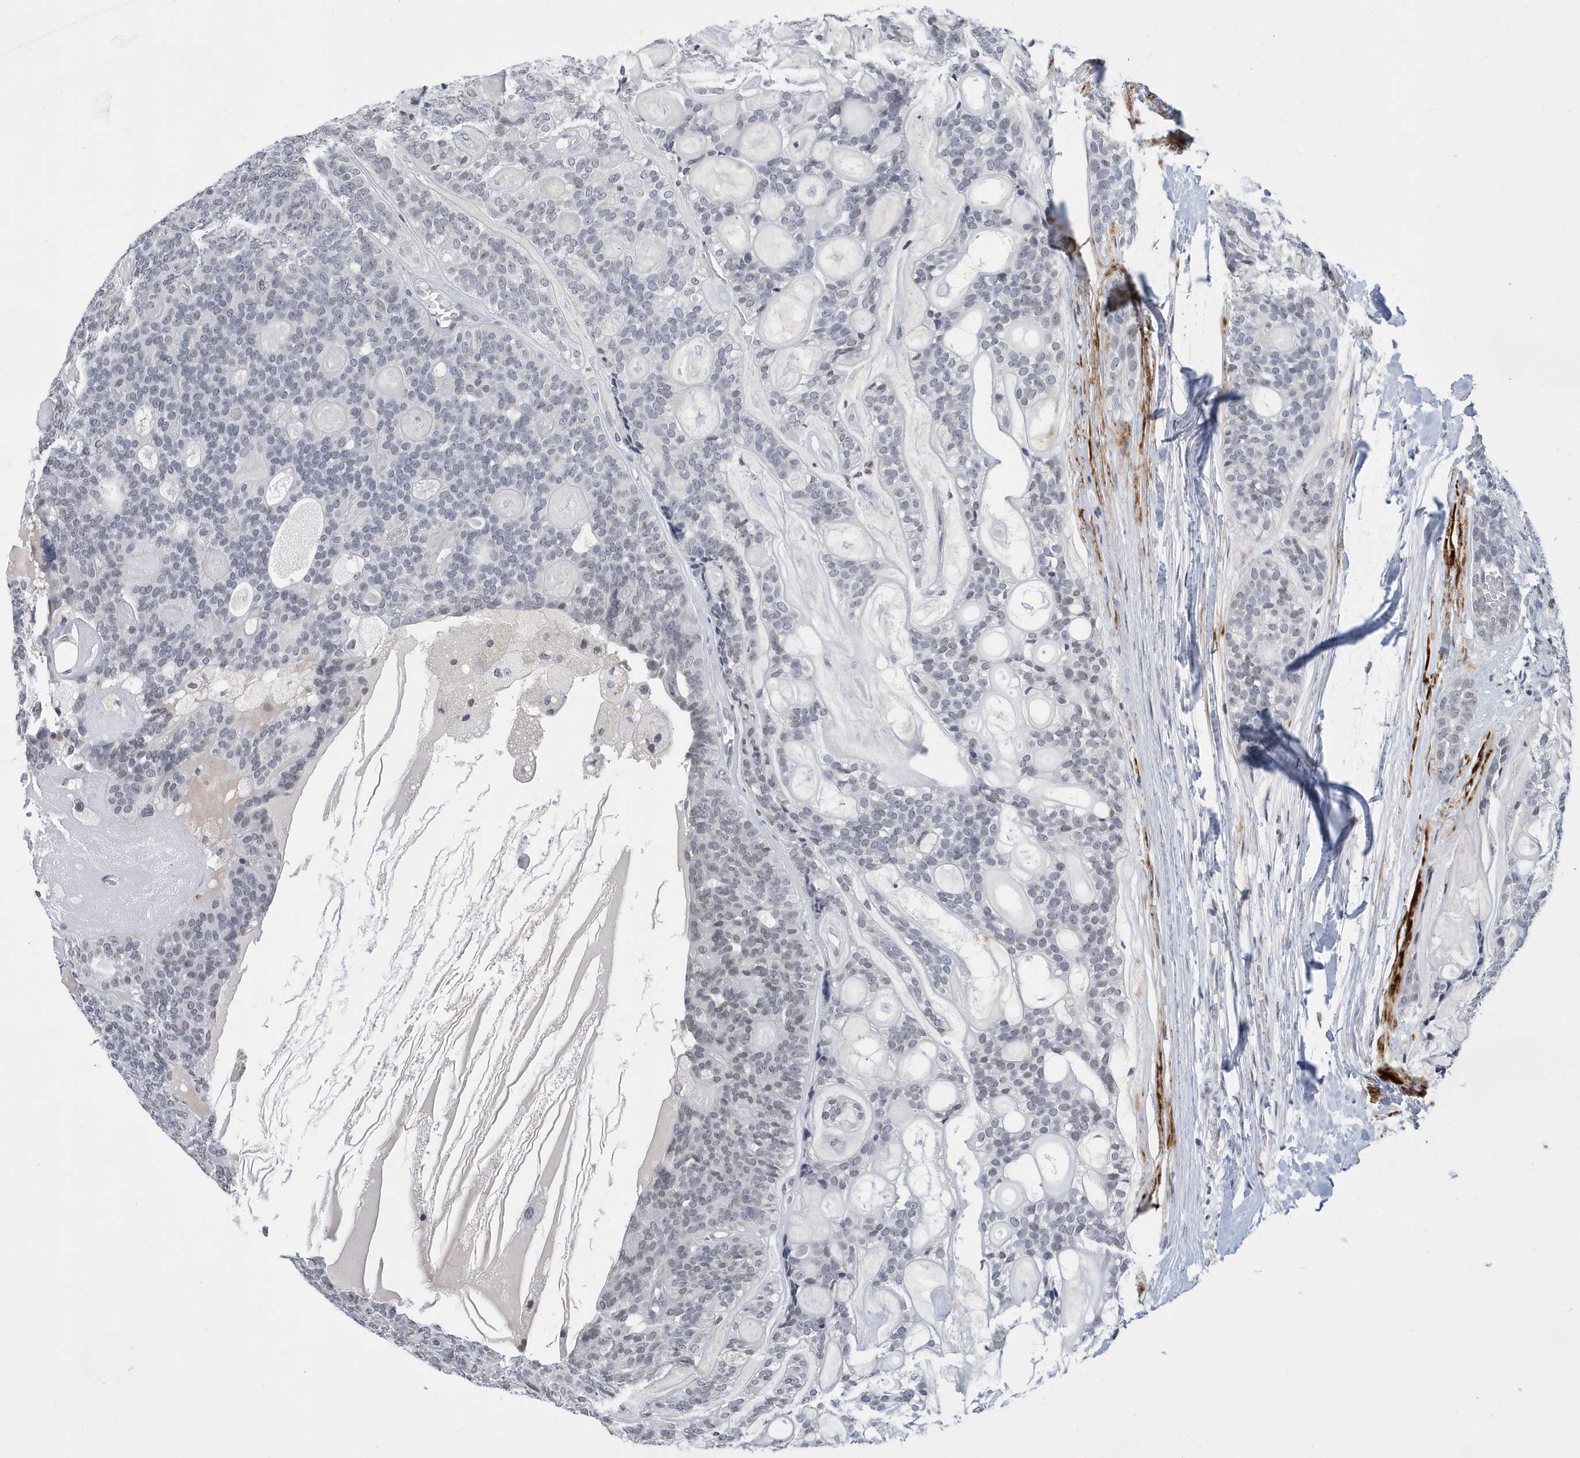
{"staining": {"intensity": "negative", "quantity": "none", "location": "none"}, "tissue": "head and neck cancer", "cell_type": "Tumor cells", "image_type": "cancer", "snomed": [{"axis": "morphology", "description": "Adenocarcinoma, NOS"}, {"axis": "topography", "description": "Head-Neck"}], "caption": "Immunohistochemical staining of human head and neck adenocarcinoma shows no significant staining in tumor cells.", "gene": "VWA5B2", "patient": {"sex": "male", "age": 66}}